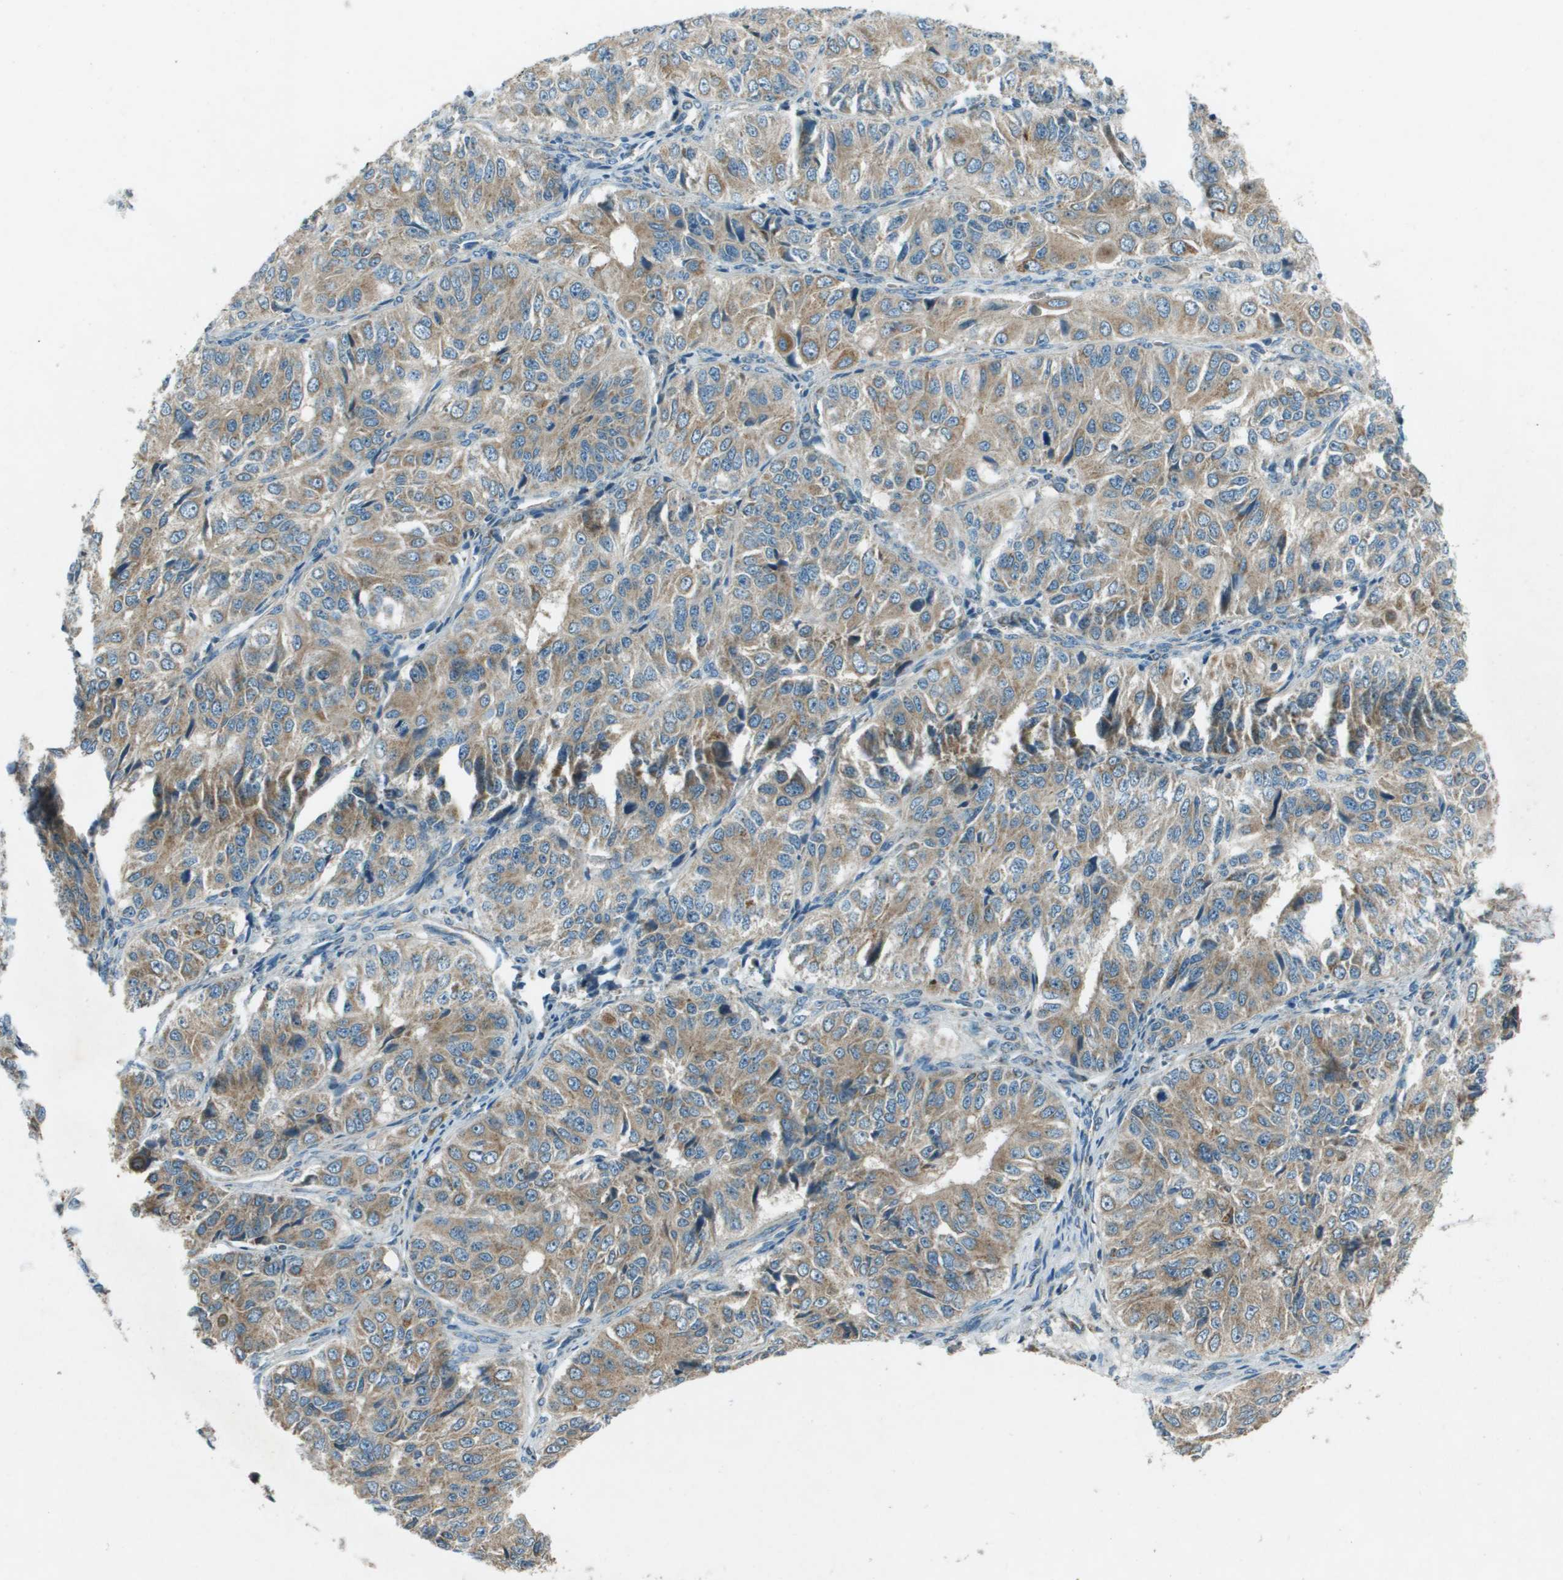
{"staining": {"intensity": "weak", "quantity": ">75%", "location": "cytoplasmic/membranous"}, "tissue": "ovarian cancer", "cell_type": "Tumor cells", "image_type": "cancer", "snomed": [{"axis": "morphology", "description": "Carcinoma, endometroid"}, {"axis": "topography", "description": "Ovary"}], "caption": "Immunohistochemical staining of ovarian cancer (endometroid carcinoma) displays low levels of weak cytoplasmic/membranous staining in about >75% of tumor cells.", "gene": "MIGA1", "patient": {"sex": "female", "age": 51}}